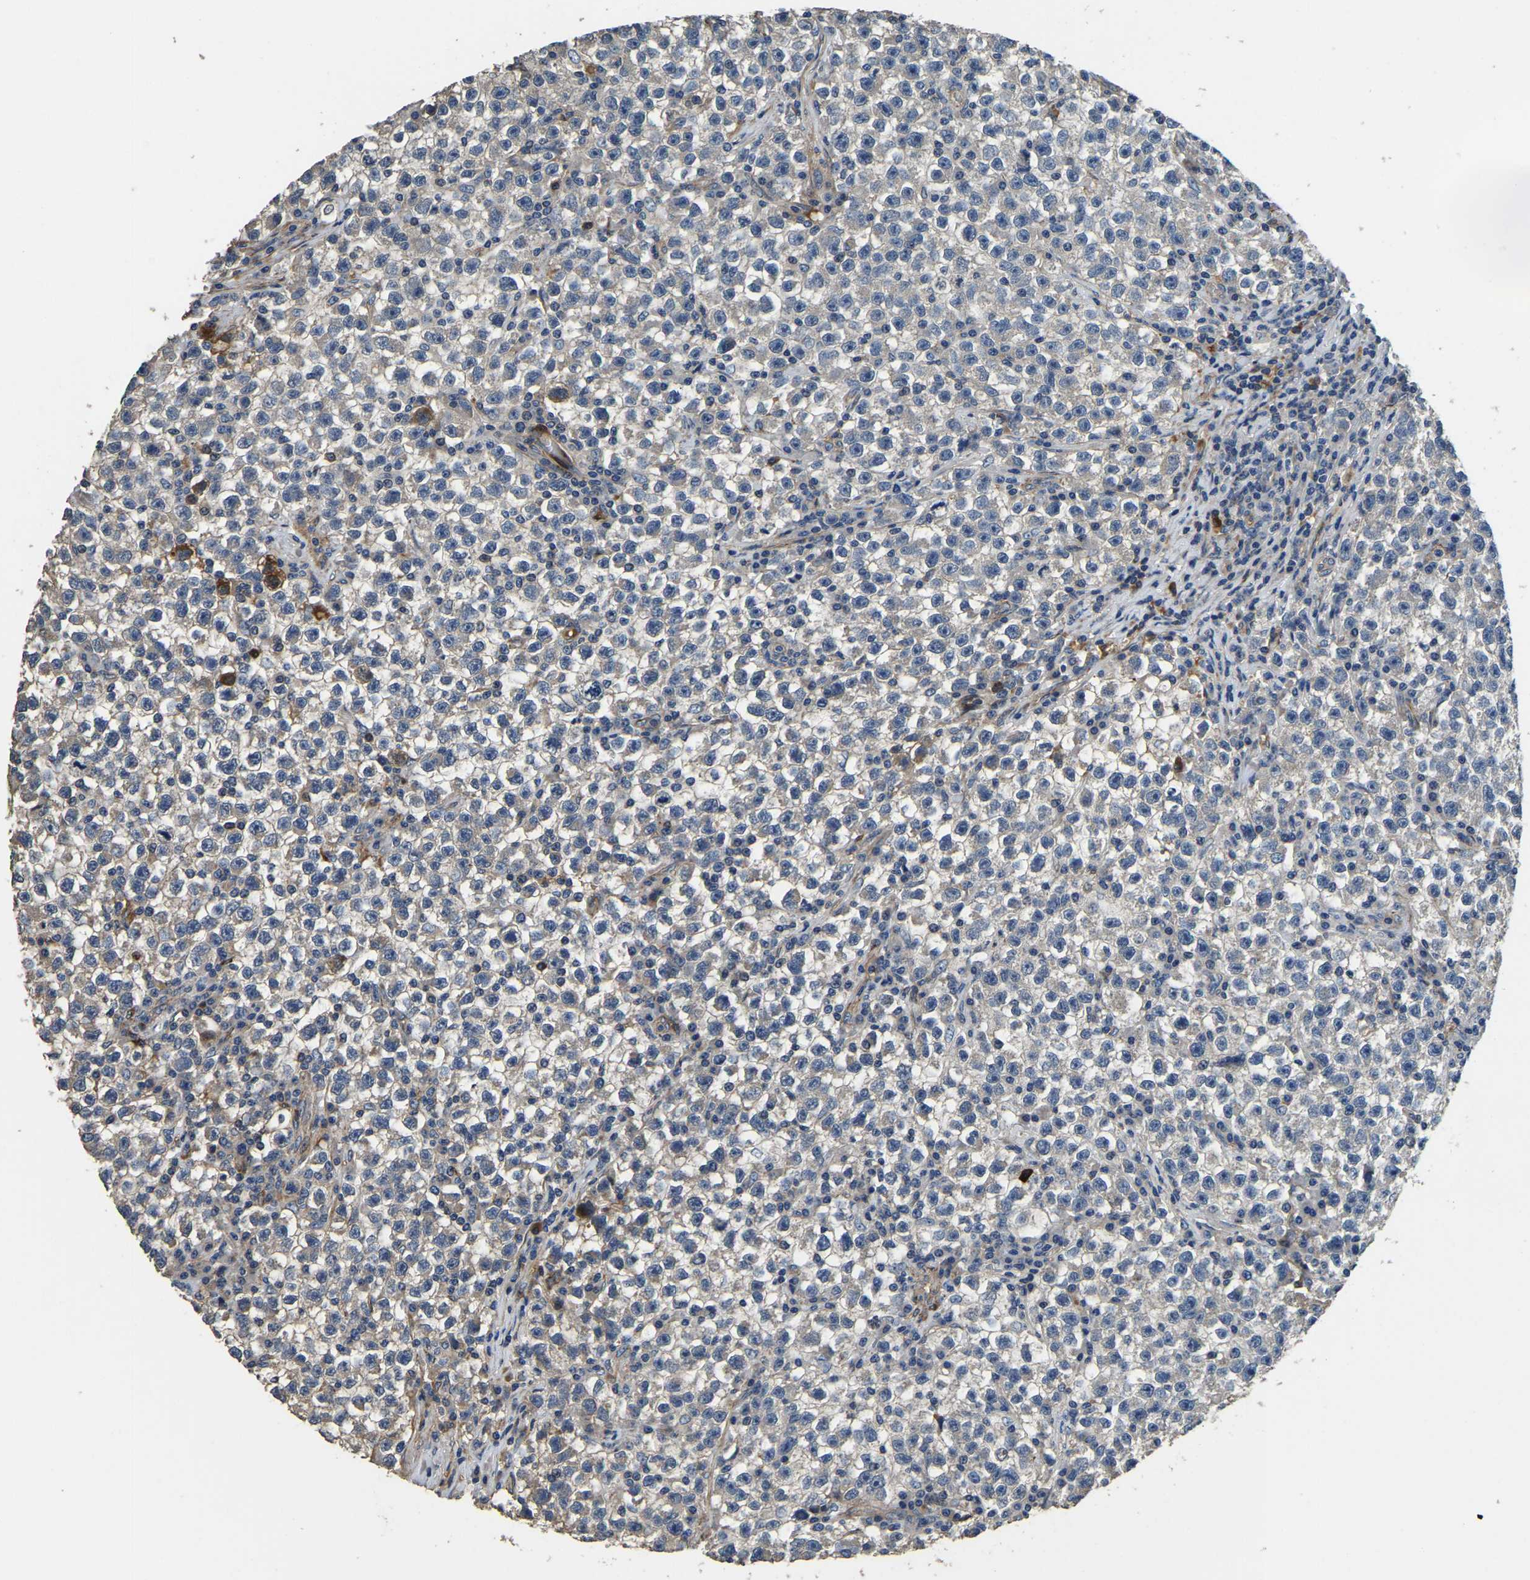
{"staining": {"intensity": "moderate", "quantity": "<25%", "location": "cytoplasmic/membranous"}, "tissue": "testis cancer", "cell_type": "Tumor cells", "image_type": "cancer", "snomed": [{"axis": "morphology", "description": "Seminoma, NOS"}, {"axis": "topography", "description": "Testis"}], "caption": "Testis cancer (seminoma) was stained to show a protein in brown. There is low levels of moderate cytoplasmic/membranous positivity in approximately <25% of tumor cells.", "gene": "RNF39", "patient": {"sex": "male", "age": 22}}